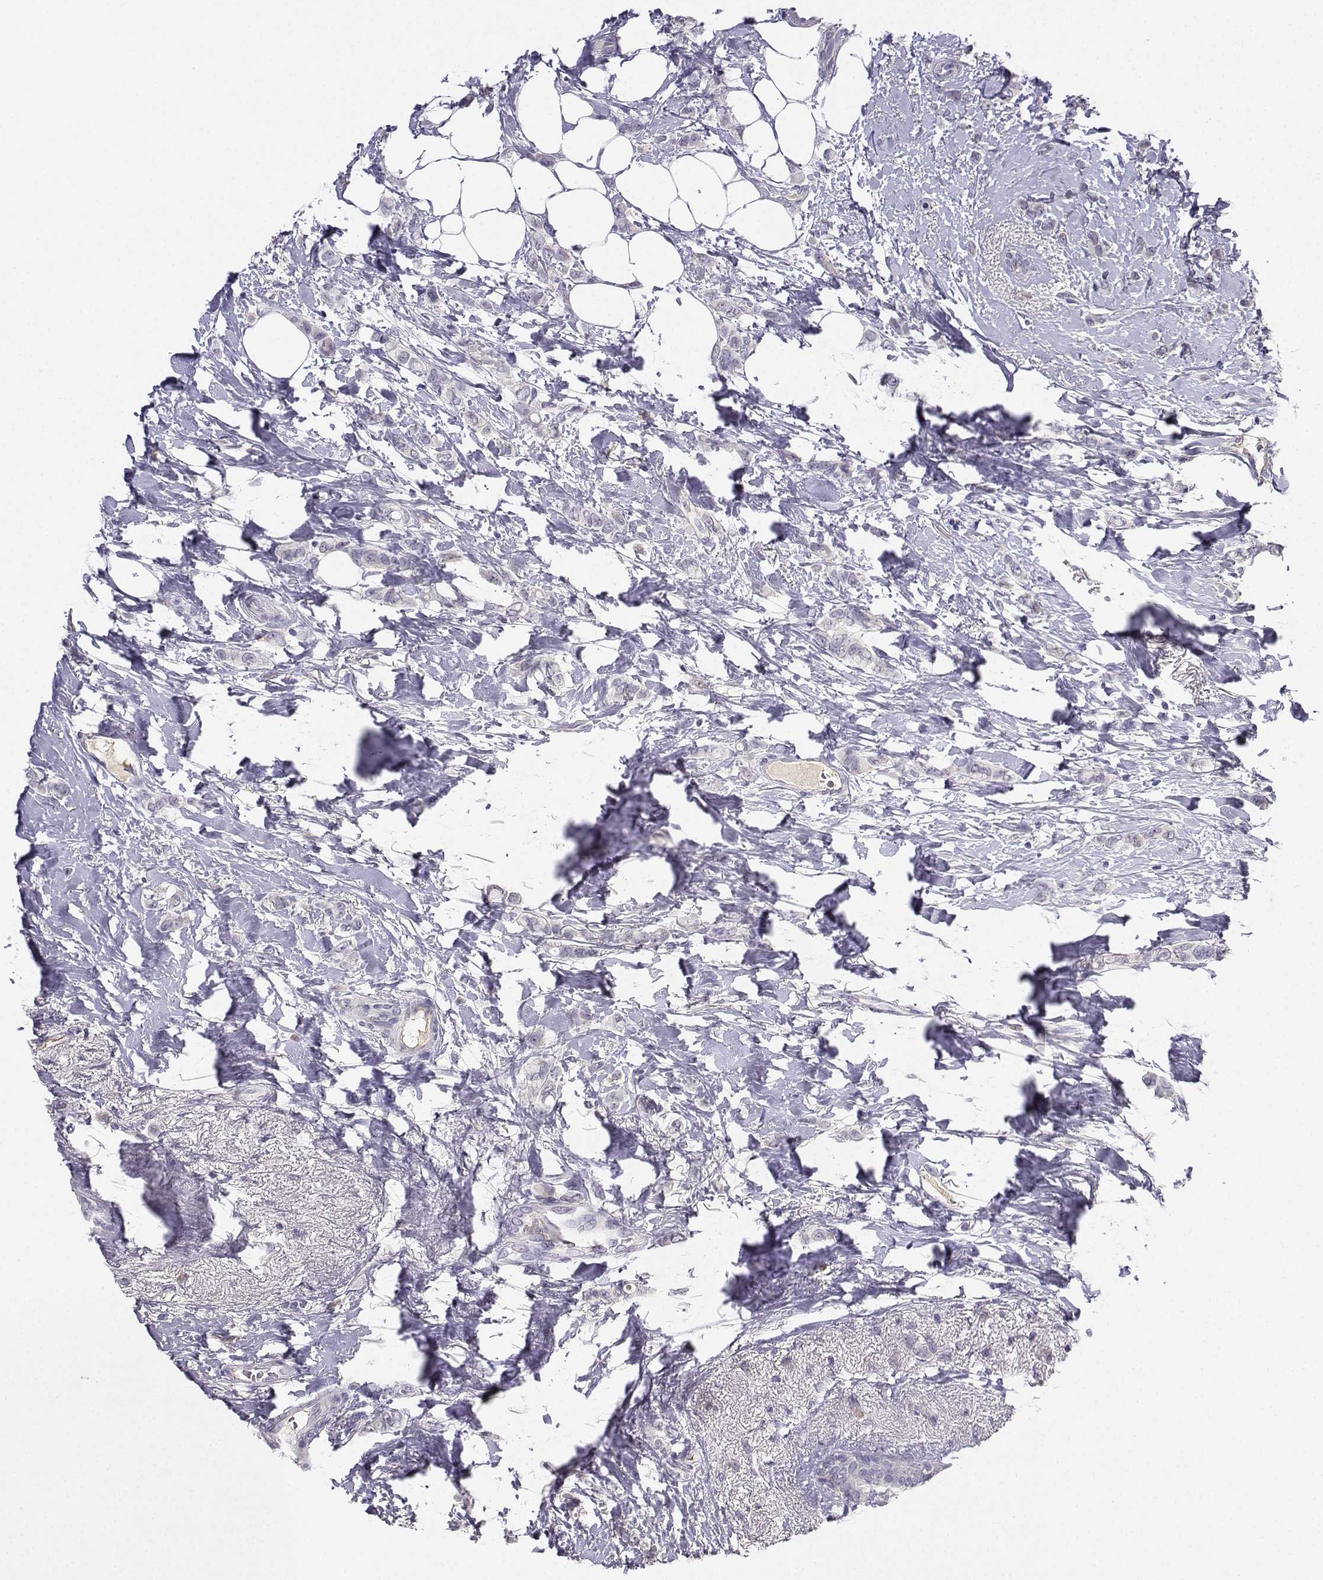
{"staining": {"intensity": "negative", "quantity": "none", "location": "none"}, "tissue": "breast cancer", "cell_type": "Tumor cells", "image_type": "cancer", "snomed": [{"axis": "morphology", "description": "Lobular carcinoma"}, {"axis": "topography", "description": "Breast"}], "caption": "DAB (3,3'-diaminobenzidine) immunohistochemical staining of human lobular carcinoma (breast) displays no significant positivity in tumor cells.", "gene": "CALY", "patient": {"sex": "female", "age": 66}}